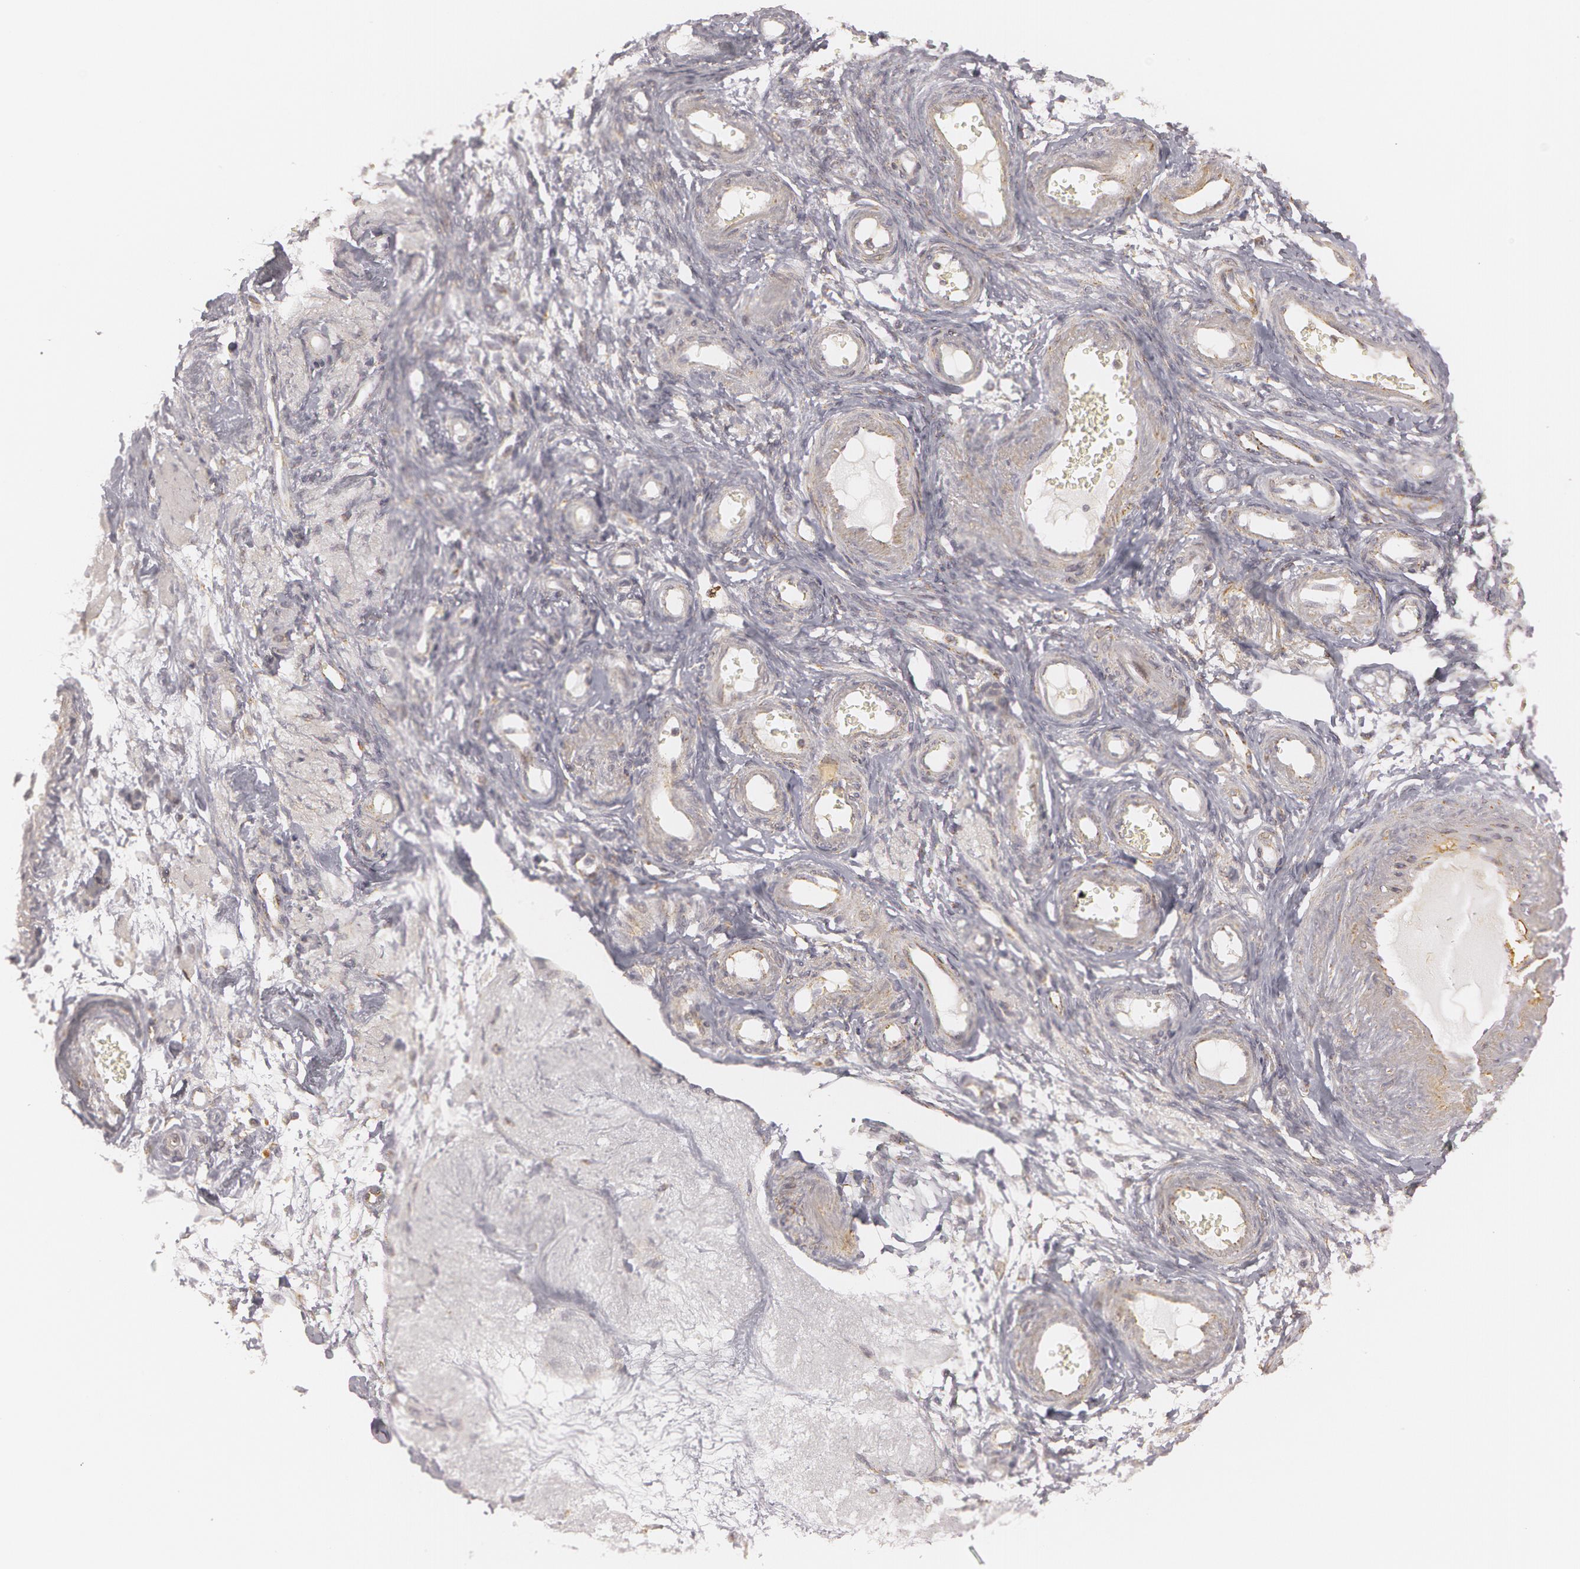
{"staining": {"intensity": "negative", "quantity": "none", "location": "none"}, "tissue": "ovarian cancer", "cell_type": "Tumor cells", "image_type": "cancer", "snomed": [{"axis": "morphology", "description": "Cystadenocarcinoma, mucinous, NOS"}, {"axis": "topography", "description": "Ovary"}], "caption": "A micrograph of human ovarian cancer is negative for staining in tumor cells. (DAB (3,3'-diaminobenzidine) immunohistochemistry (IHC), high magnification).", "gene": "C7", "patient": {"sex": "female", "age": 57}}